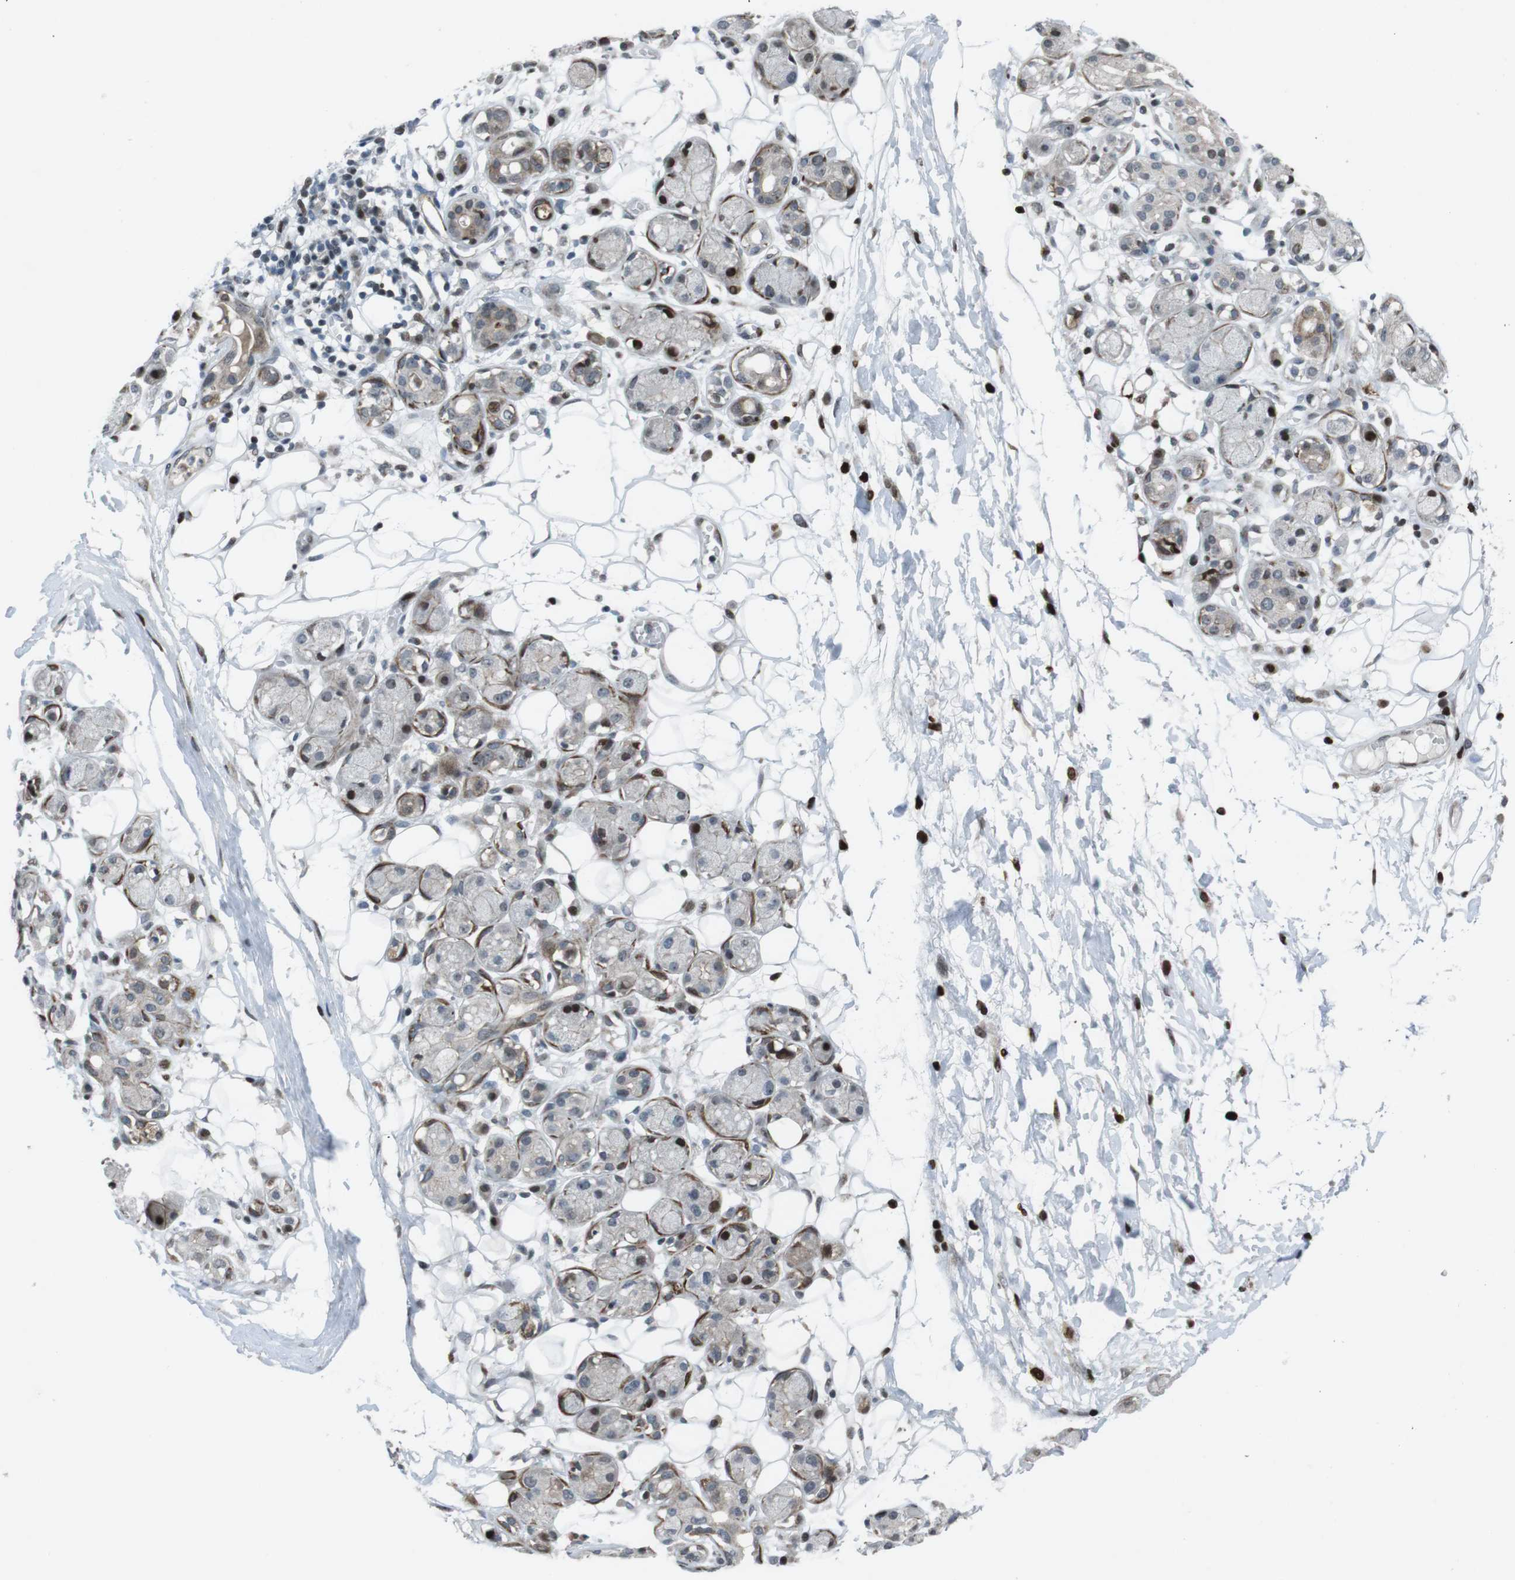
{"staining": {"intensity": "moderate", "quantity": ">75%", "location": "nuclear"}, "tissue": "adipose tissue", "cell_type": "Adipocytes", "image_type": "normal", "snomed": [{"axis": "morphology", "description": "Normal tissue, NOS"}, {"axis": "morphology", "description": "Inflammation, NOS"}, {"axis": "topography", "description": "Vascular tissue"}, {"axis": "topography", "description": "Salivary gland"}], "caption": "Adipocytes exhibit medium levels of moderate nuclear positivity in approximately >75% of cells in normal adipose tissue.", "gene": "PBRM1", "patient": {"sex": "female", "age": 75}}